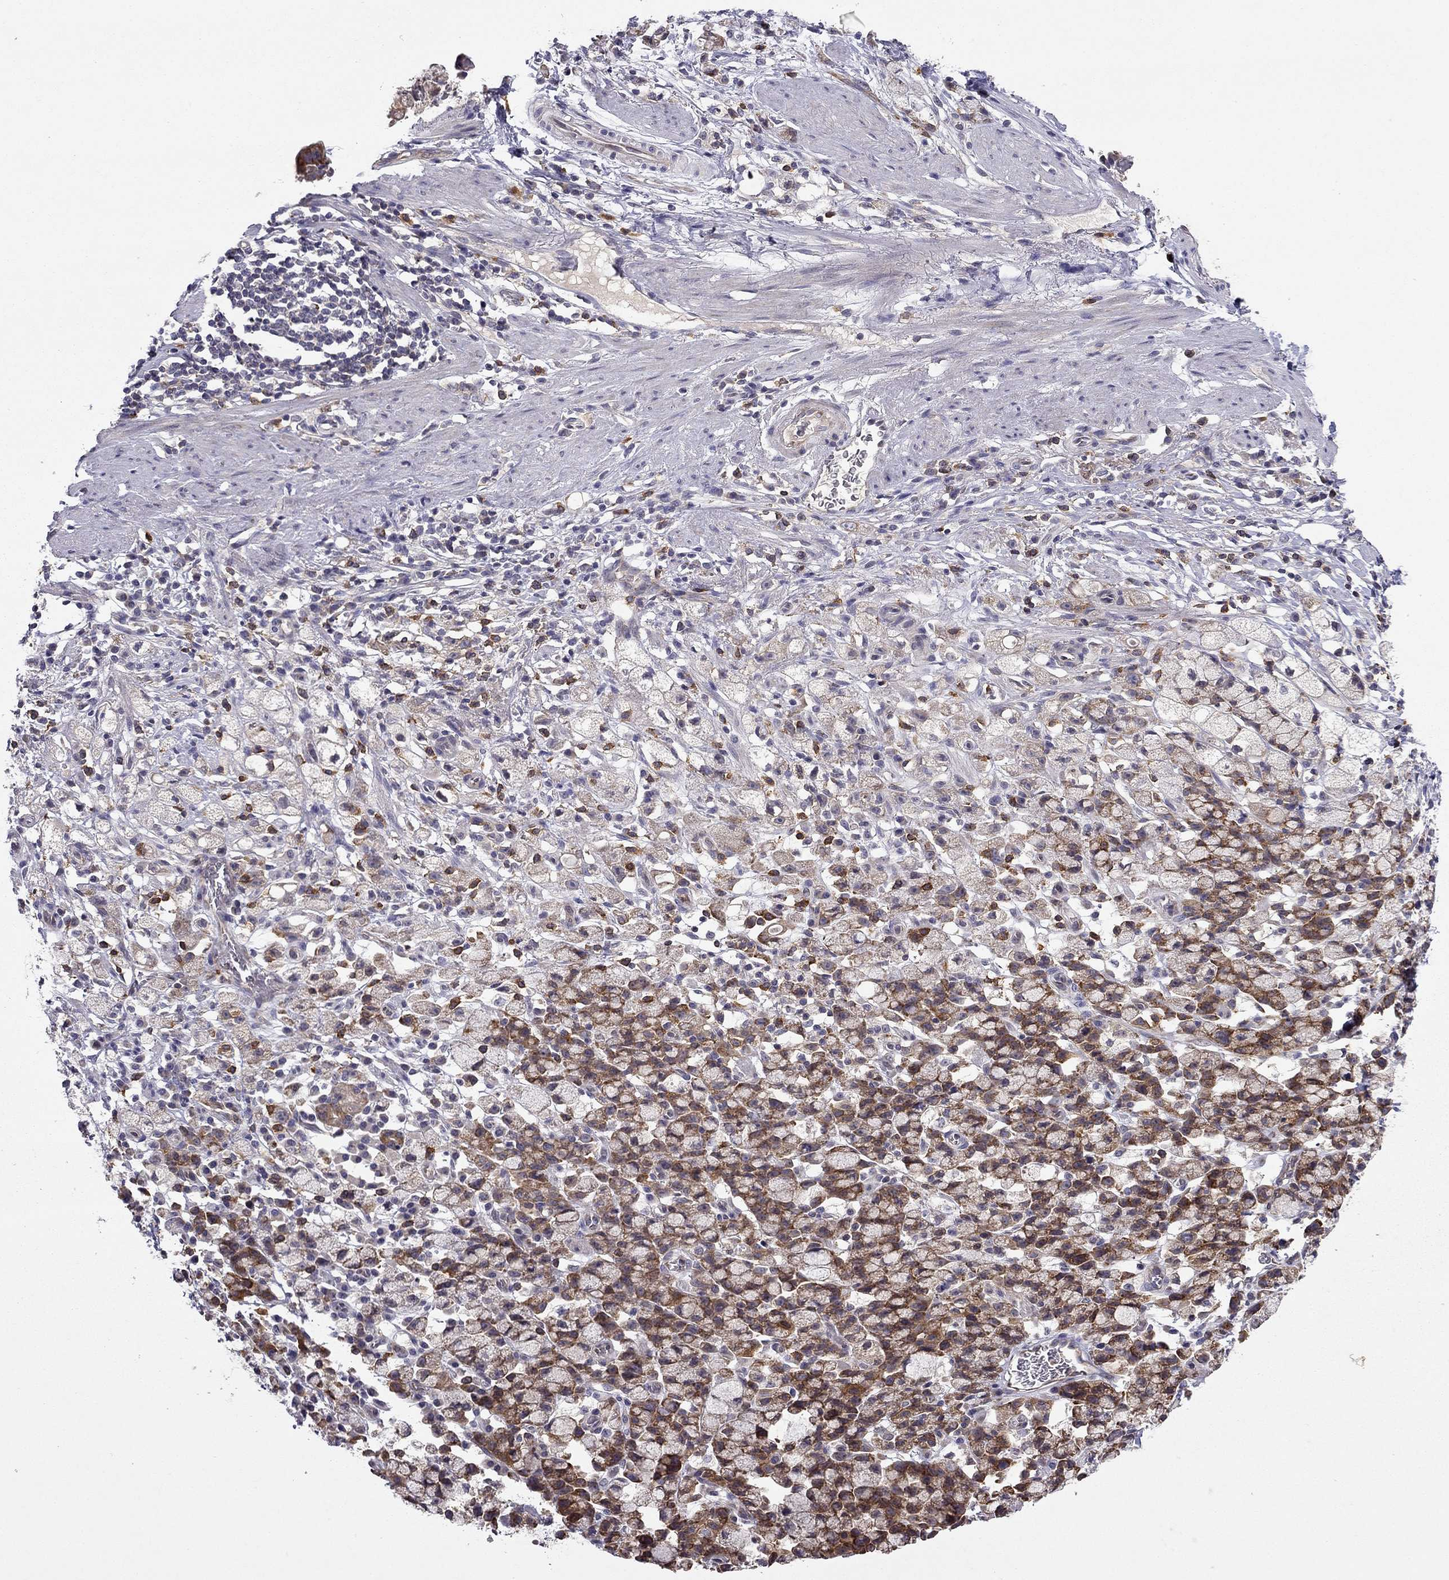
{"staining": {"intensity": "moderate", "quantity": "25%-75%", "location": "cytoplasmic/membranous"}, "tissue": "stomach cancer", "cell_type": "Tumor cells", "image_type": "cancer", "snomed": [{"axis": "morphology", "description": "Adenocarcinoma, NOS"}, {"axis": "topography", "description": "Stomach"}], "caption": "Immunohistochemistry (IHC) (DAB) staining of adenocarcinoma (stomach) shows moderate cytoplasmic/membranous protein staining in about 25%-75% of tumor cells.", "gene": "STXBP5", "patient": {"sex": "male", "age": 58}}